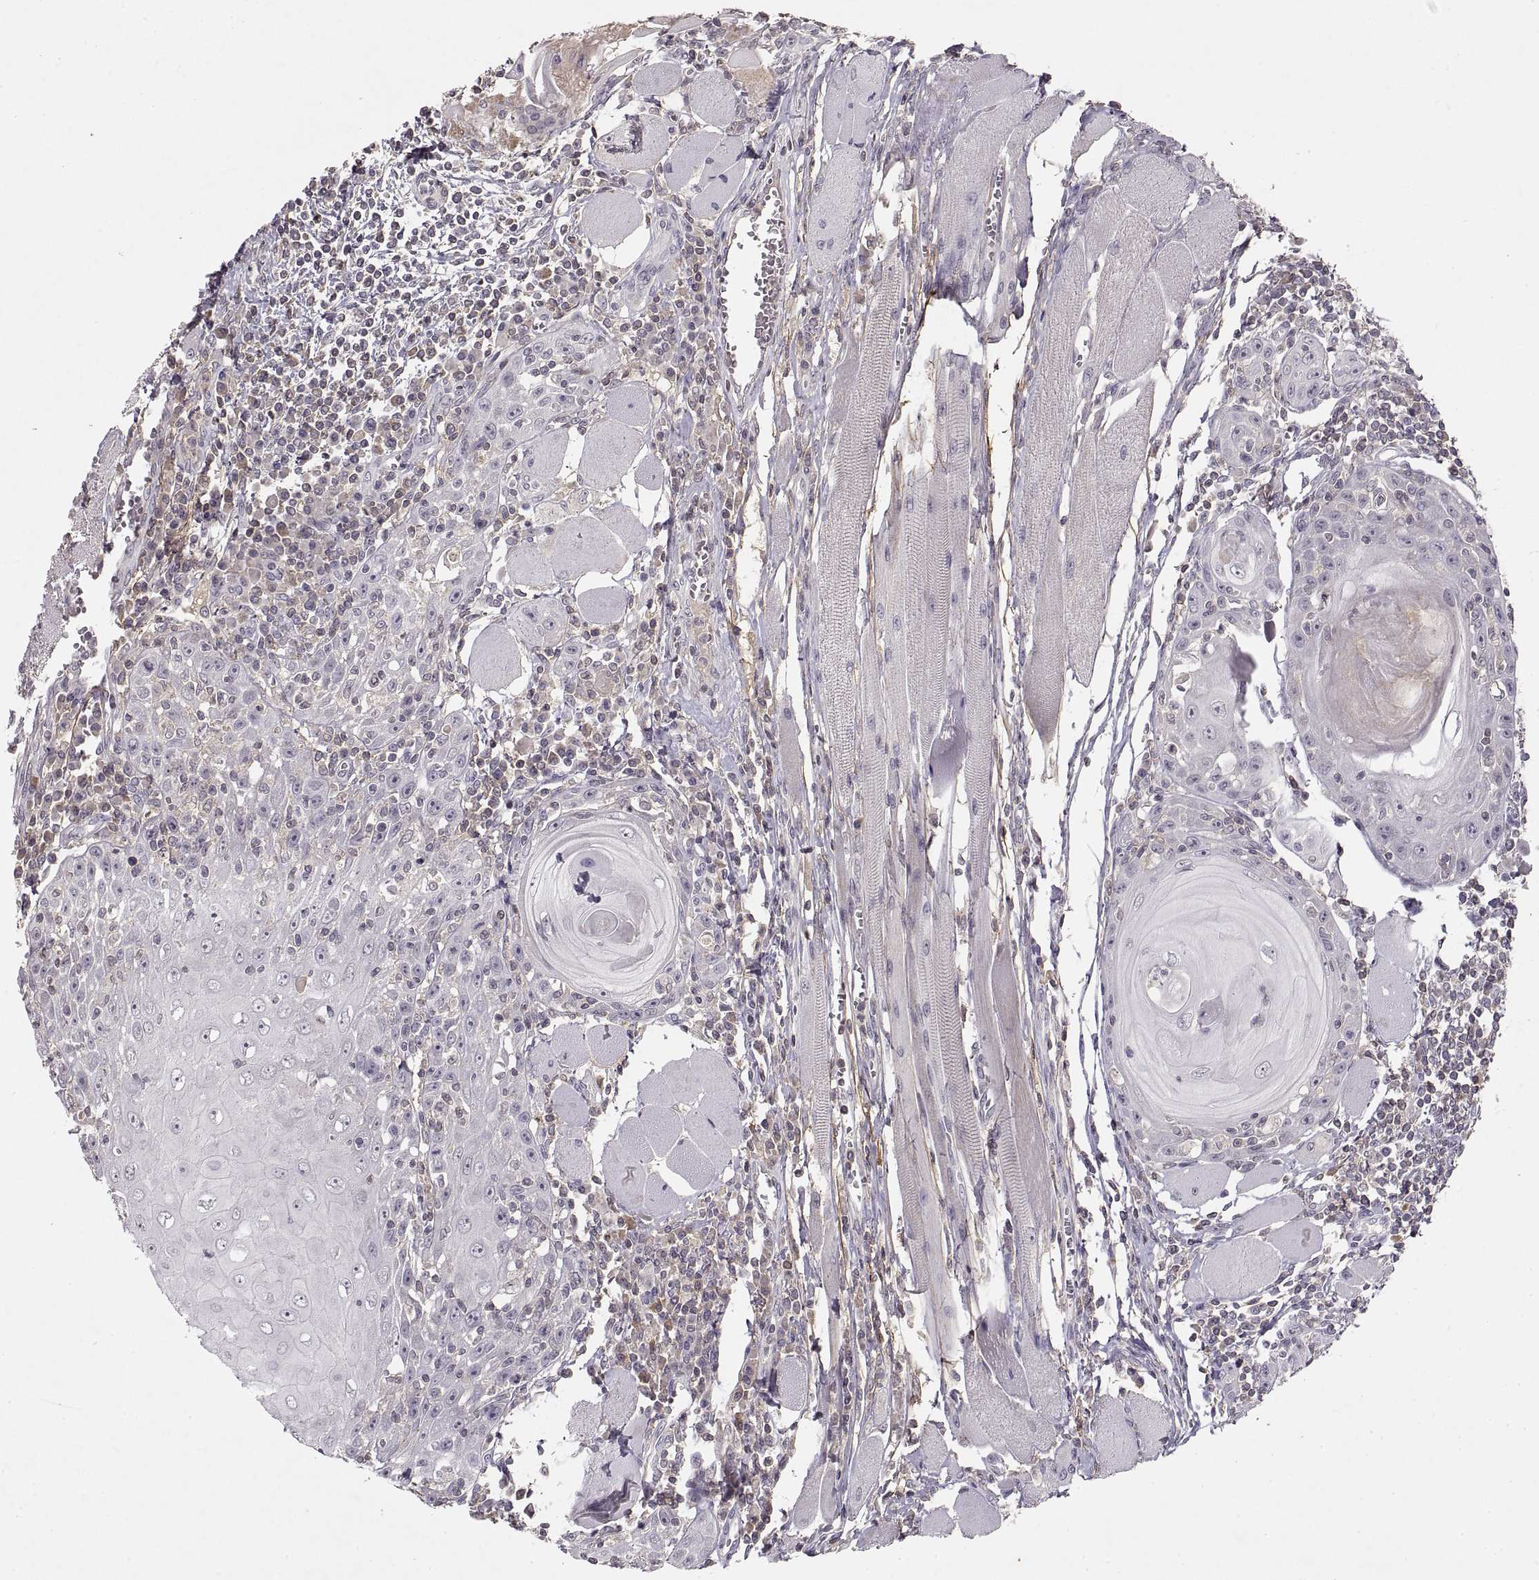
{"staining": {"intensity": "negative", "quantity": "none", "location": "none"}, "tissue": "head and neck cancer", "cell_type": "Tumor cells", "image_type": "cancer", "snomed": [{"axis": "morphology", "description": "Normal tissue, NOS"}, {"axis": "morphology", "description": "Squamous cell carcinoma, NOS"}, {"axis": "topography", "description": "Oral tissue"}, {"axis": "topography", "description": "Head-Neck"}], "caption": "A micrograph of squamous cell carcinoma (head and neck) stained for a protein demonstrates no brown staining in tumor cells.", "gene": "ADAM11", "patient": {"sex": "male", "age": 52}}